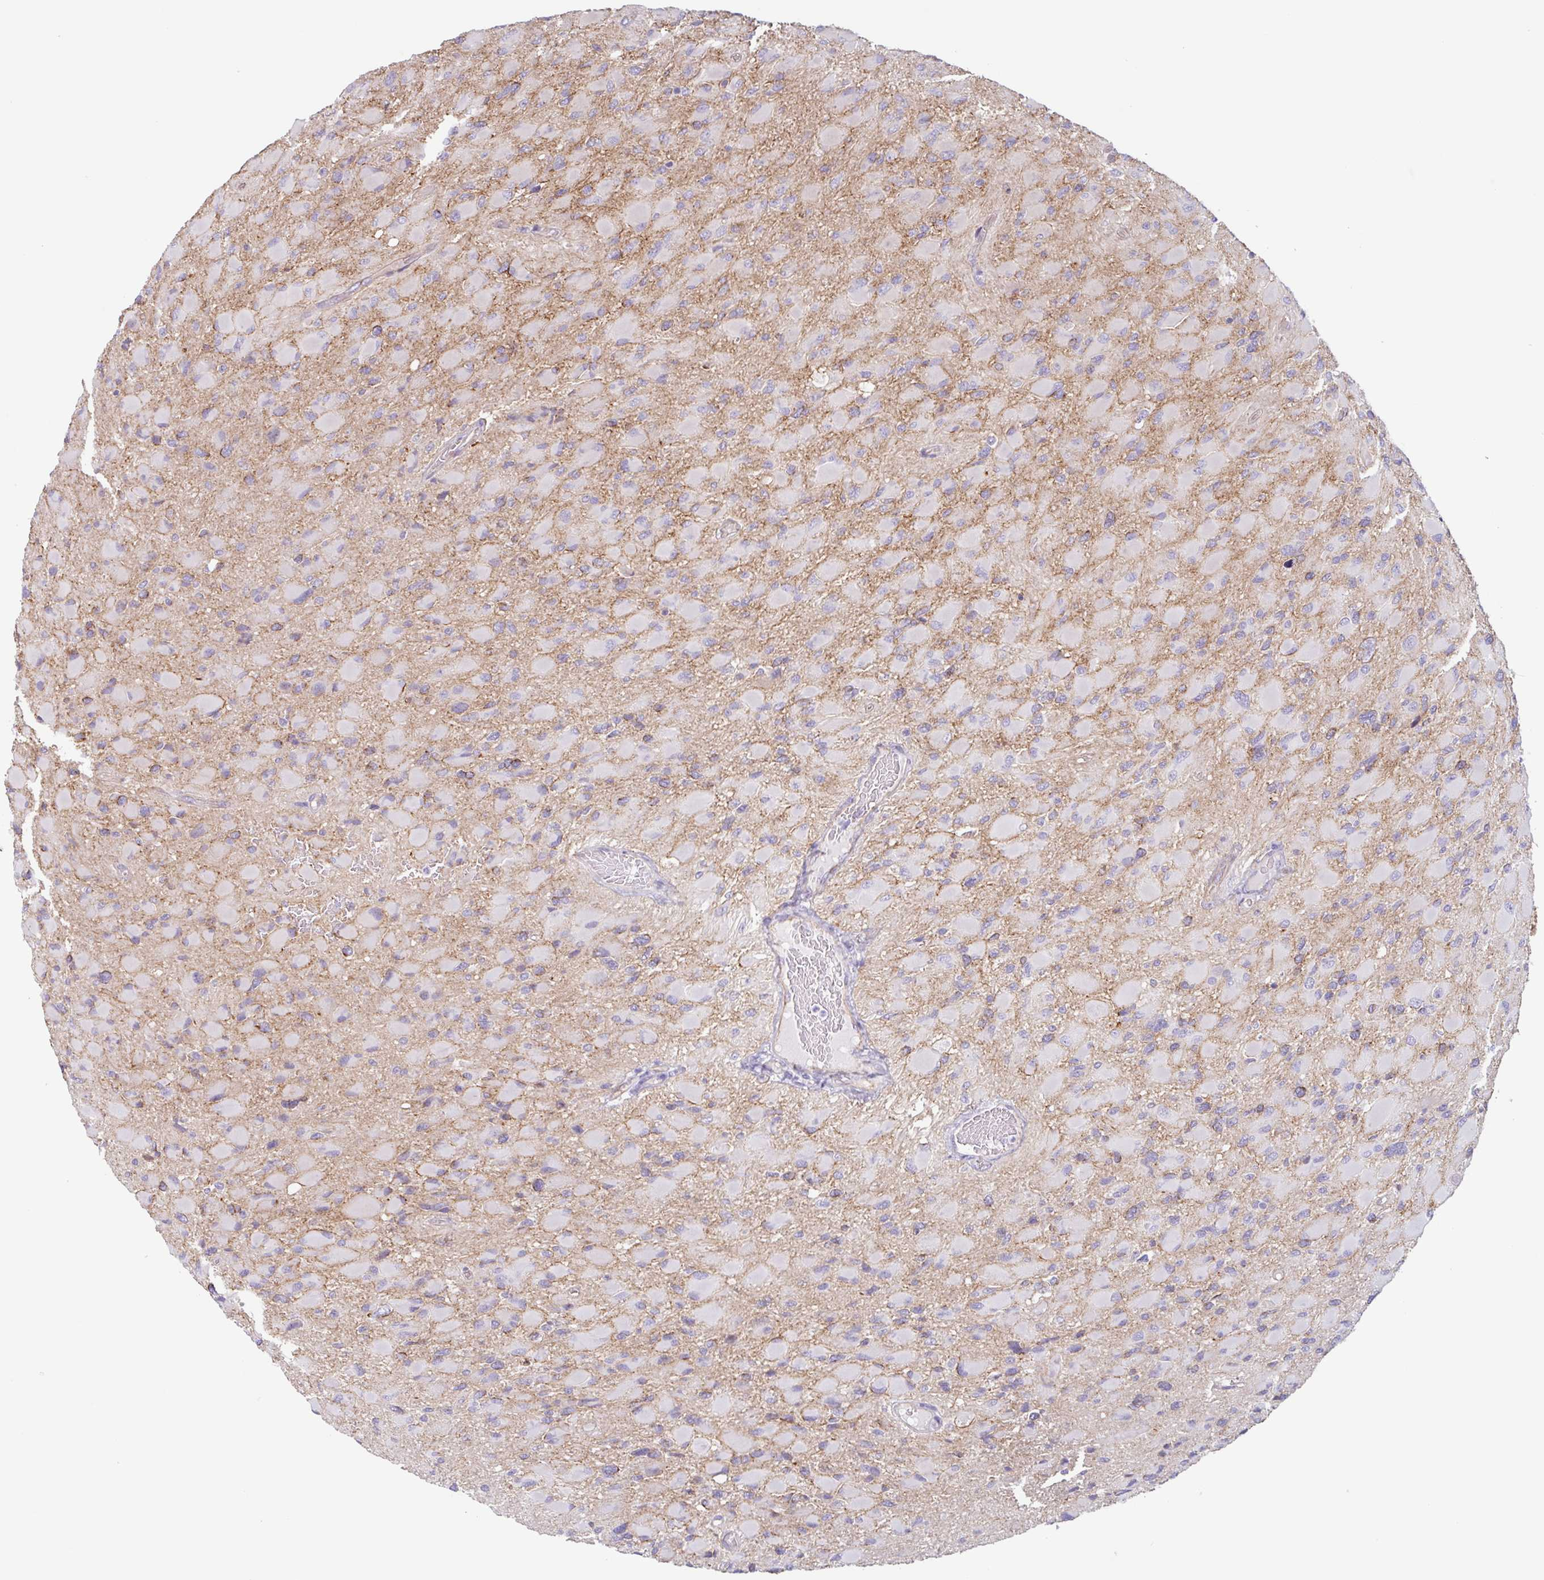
{"staining": {"intensity": "negative", "quantity": "none", "location": "none"}, "tissue": "glioma", "cell_type": "Tumor cells", "image_type": "cancer", "snomed": [{"axis": "morphology", "description": "Glioma, malignant, High grade"}, {"axis": "topography", "description": "Cerebral cortex"}], "caption": "Immunohistochemistry histopathology image of neoplastic tissue: human glioma stained with DAB shows no significant protein positivity in tumor cells. (Brightfield microscopy of DAB IHC at high magnification).", "gene": "MYH10", "patient": {"sex": "female", "age": 36}}